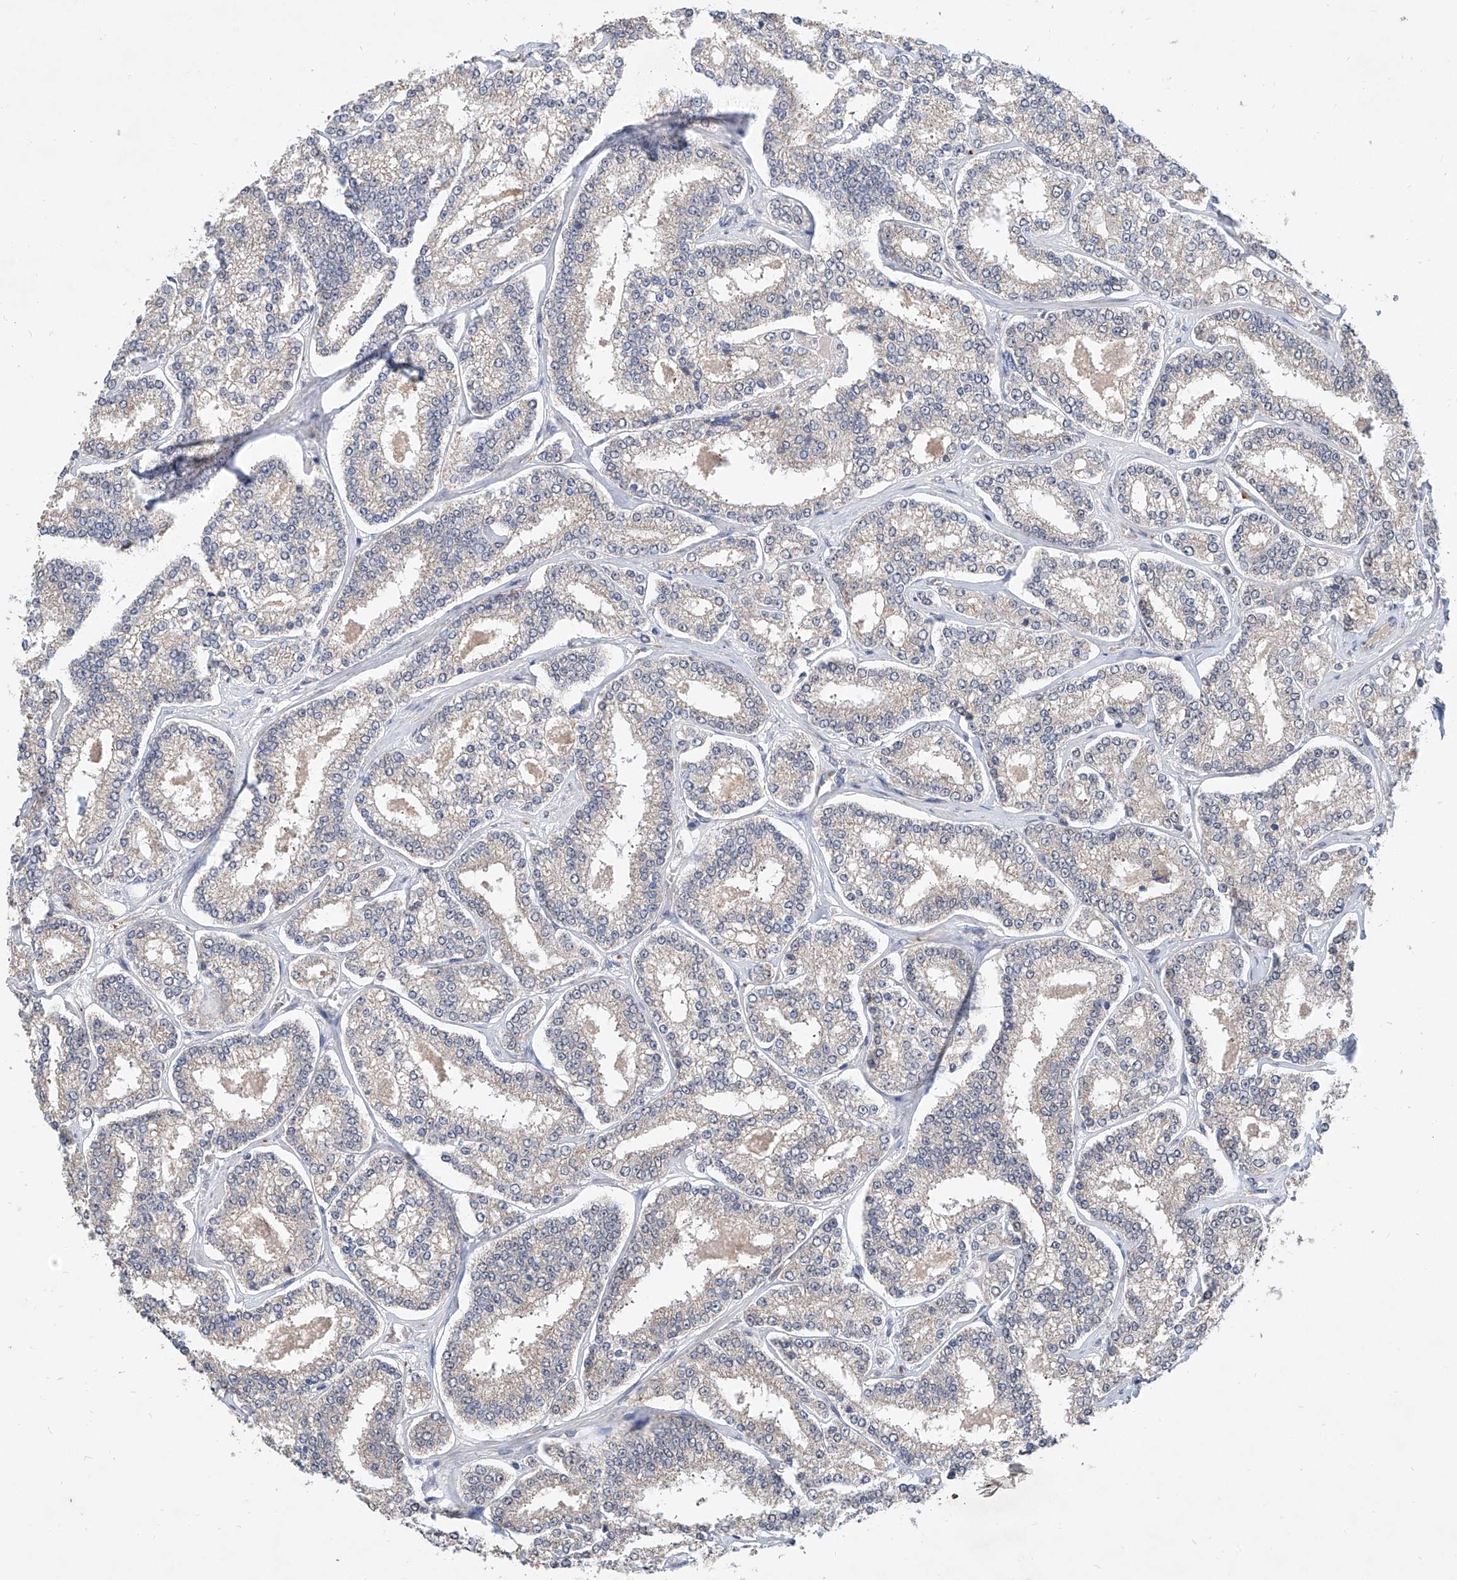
{"staining": {"intensity": "negative", "quantity": "none", "location": "none"}, "tissue": "prostate cancer", "cell_type": "Tumor cells", "image_type": "cancer", "snomed": [{"axis": "morphology", "description": "Normal tissue, NOS"}, {"axis": "morphology", "description": "Adenocarcinoma, High grade"}, {"axis": "topography", "description": "Prostate"}], "caption": "Protein analysis of prostate cancer (adenocarcinoma (high-grade)) displays no significant positivity in tumor cells.", "gene": "CARMIL3", "patient": {"sex": "male", "age": 83}}